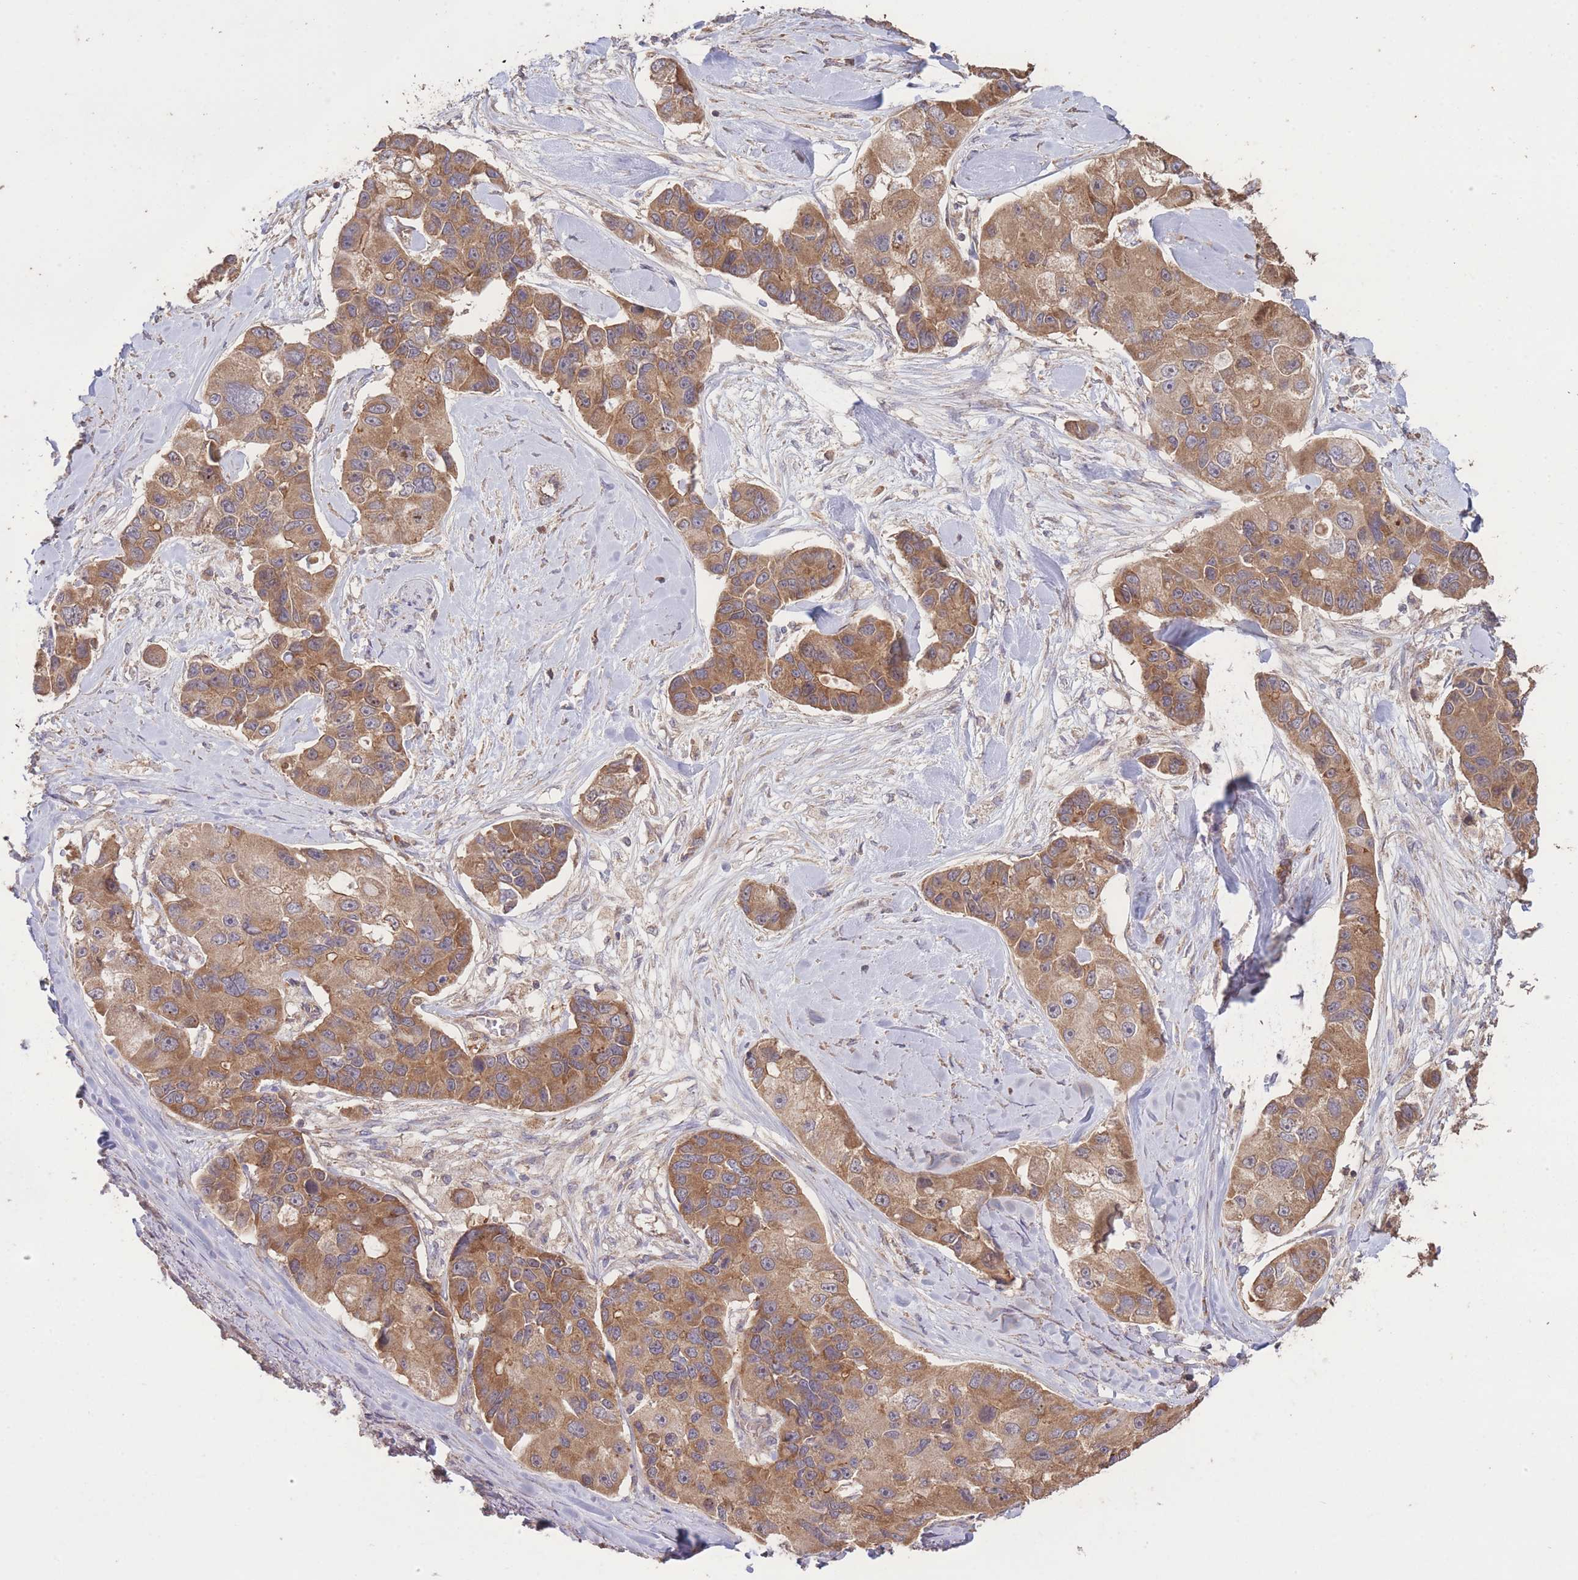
{"staining": {"intensity": "moderate", "quantity": ">75%", "location": "cytoplasmic/membranous"}, "tissue": "lung cancer", "cell_type": "Tumor cells", "image_type": "cancer", "snomed": [{"axis": "morphology", "description": "Adenocarcinoma, NOS"}, {"axis": "topography", "description": "Lung"}], "caption": "IHC of lung cancer (adenocarcinoma) demonstrates medium levels of moderate cytoplasmic/membranous expression in approximately >75% of tumor cells.", "gene": "EEF1AKMT1", "patient": {"sex": "female", "age": 54}}